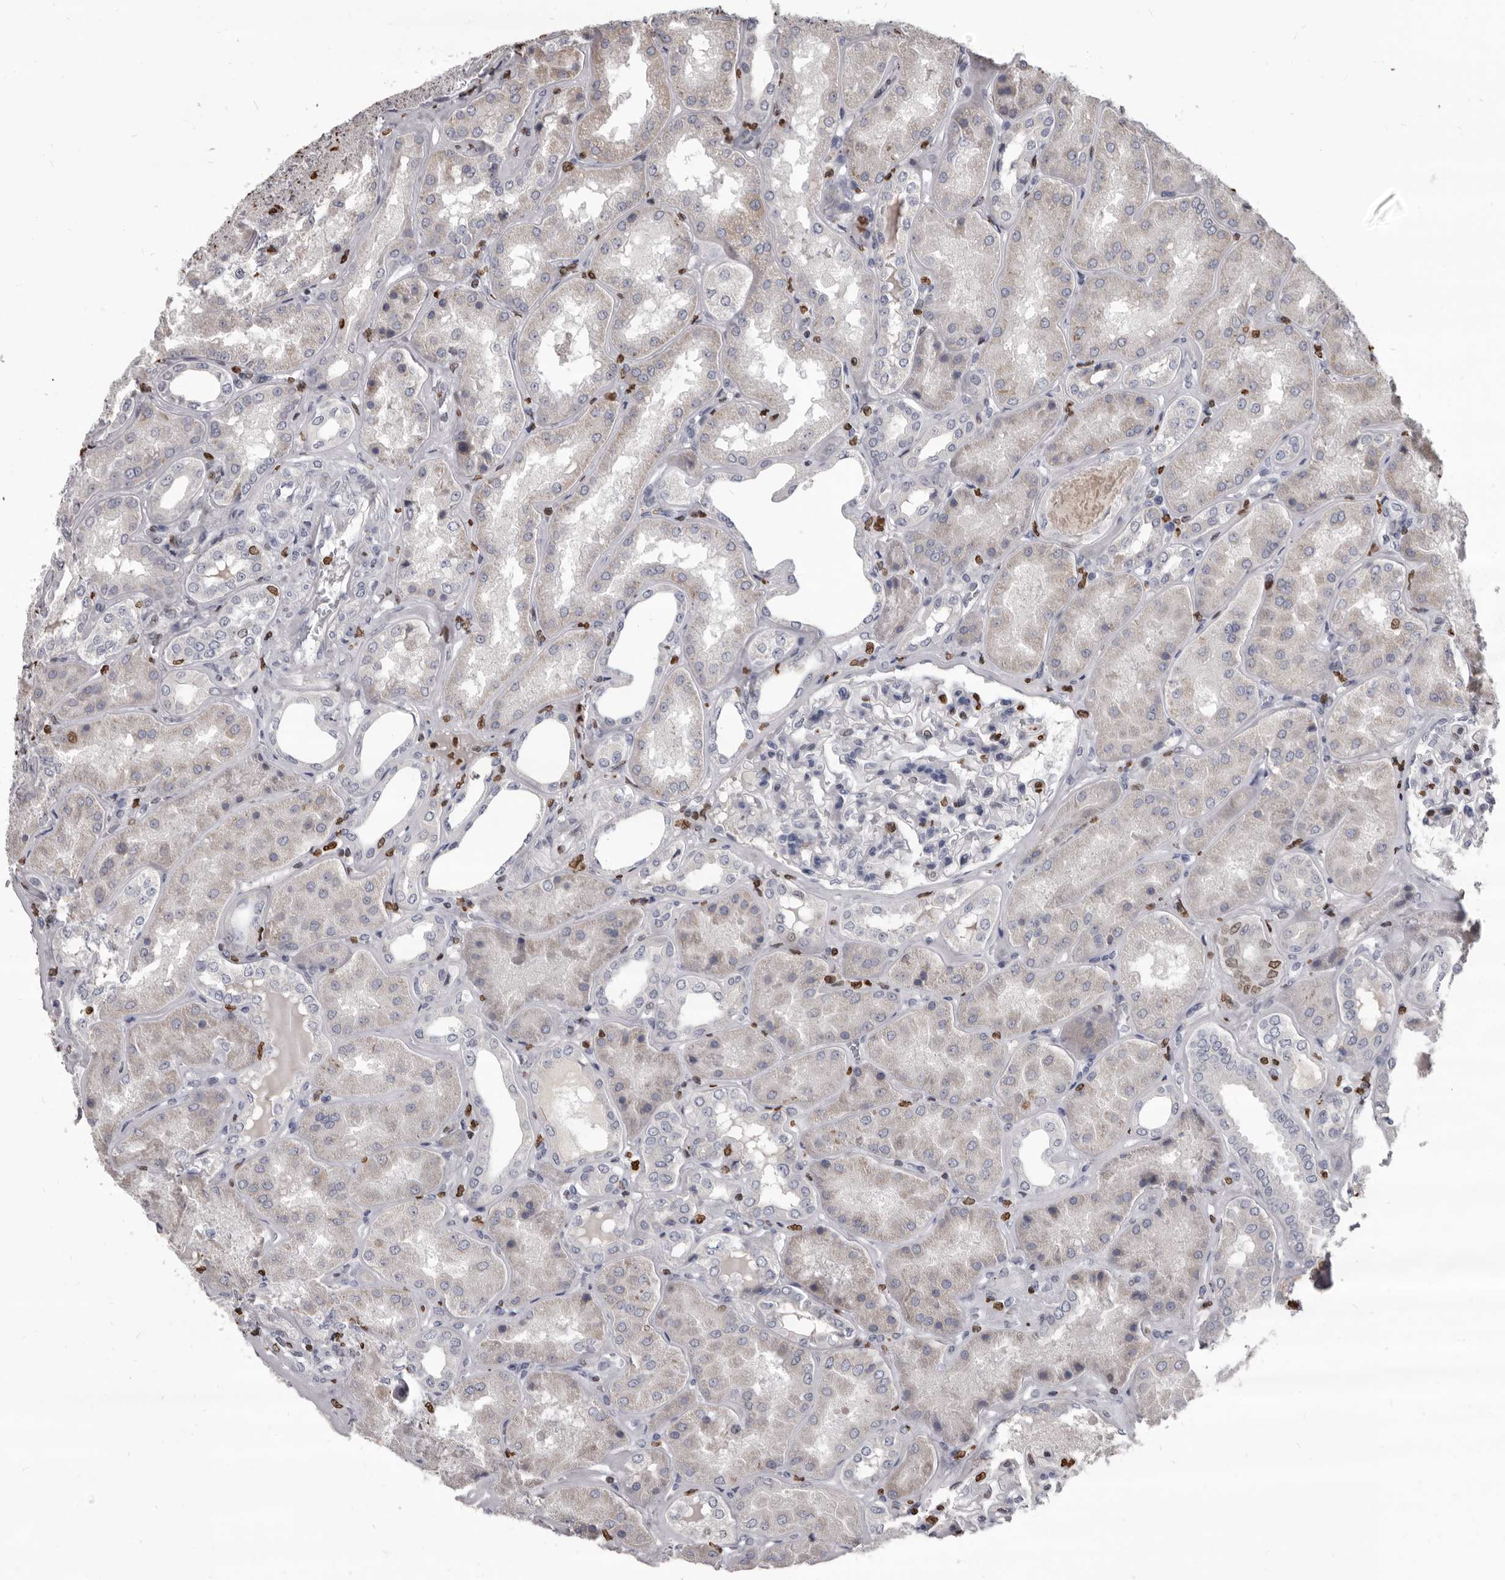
{"staining": {"intensity": "negative", "quantity": "none", "location": "none"}, "tissue": "kidney", "cell_type": "Cells in glomeruli", "image_type": "normal", "snomed": [{"axis": "morphology", "description": "Normal tissue, NOS"}, {"axis": "topography", "description": "Kidney"}], "caption": "Immunohistochemical staining of normal human kidney shows no significant expression in cells in glomeruli. (Stains: DAB (3,3'-diaminobenzidine) immunohistochemistry (IHC) with hematoxylin counter stain, Microscopy: brightfield microscopy at high magnification).", "gene": "AHR", "patient": {"sex": "female", "age": 56}}